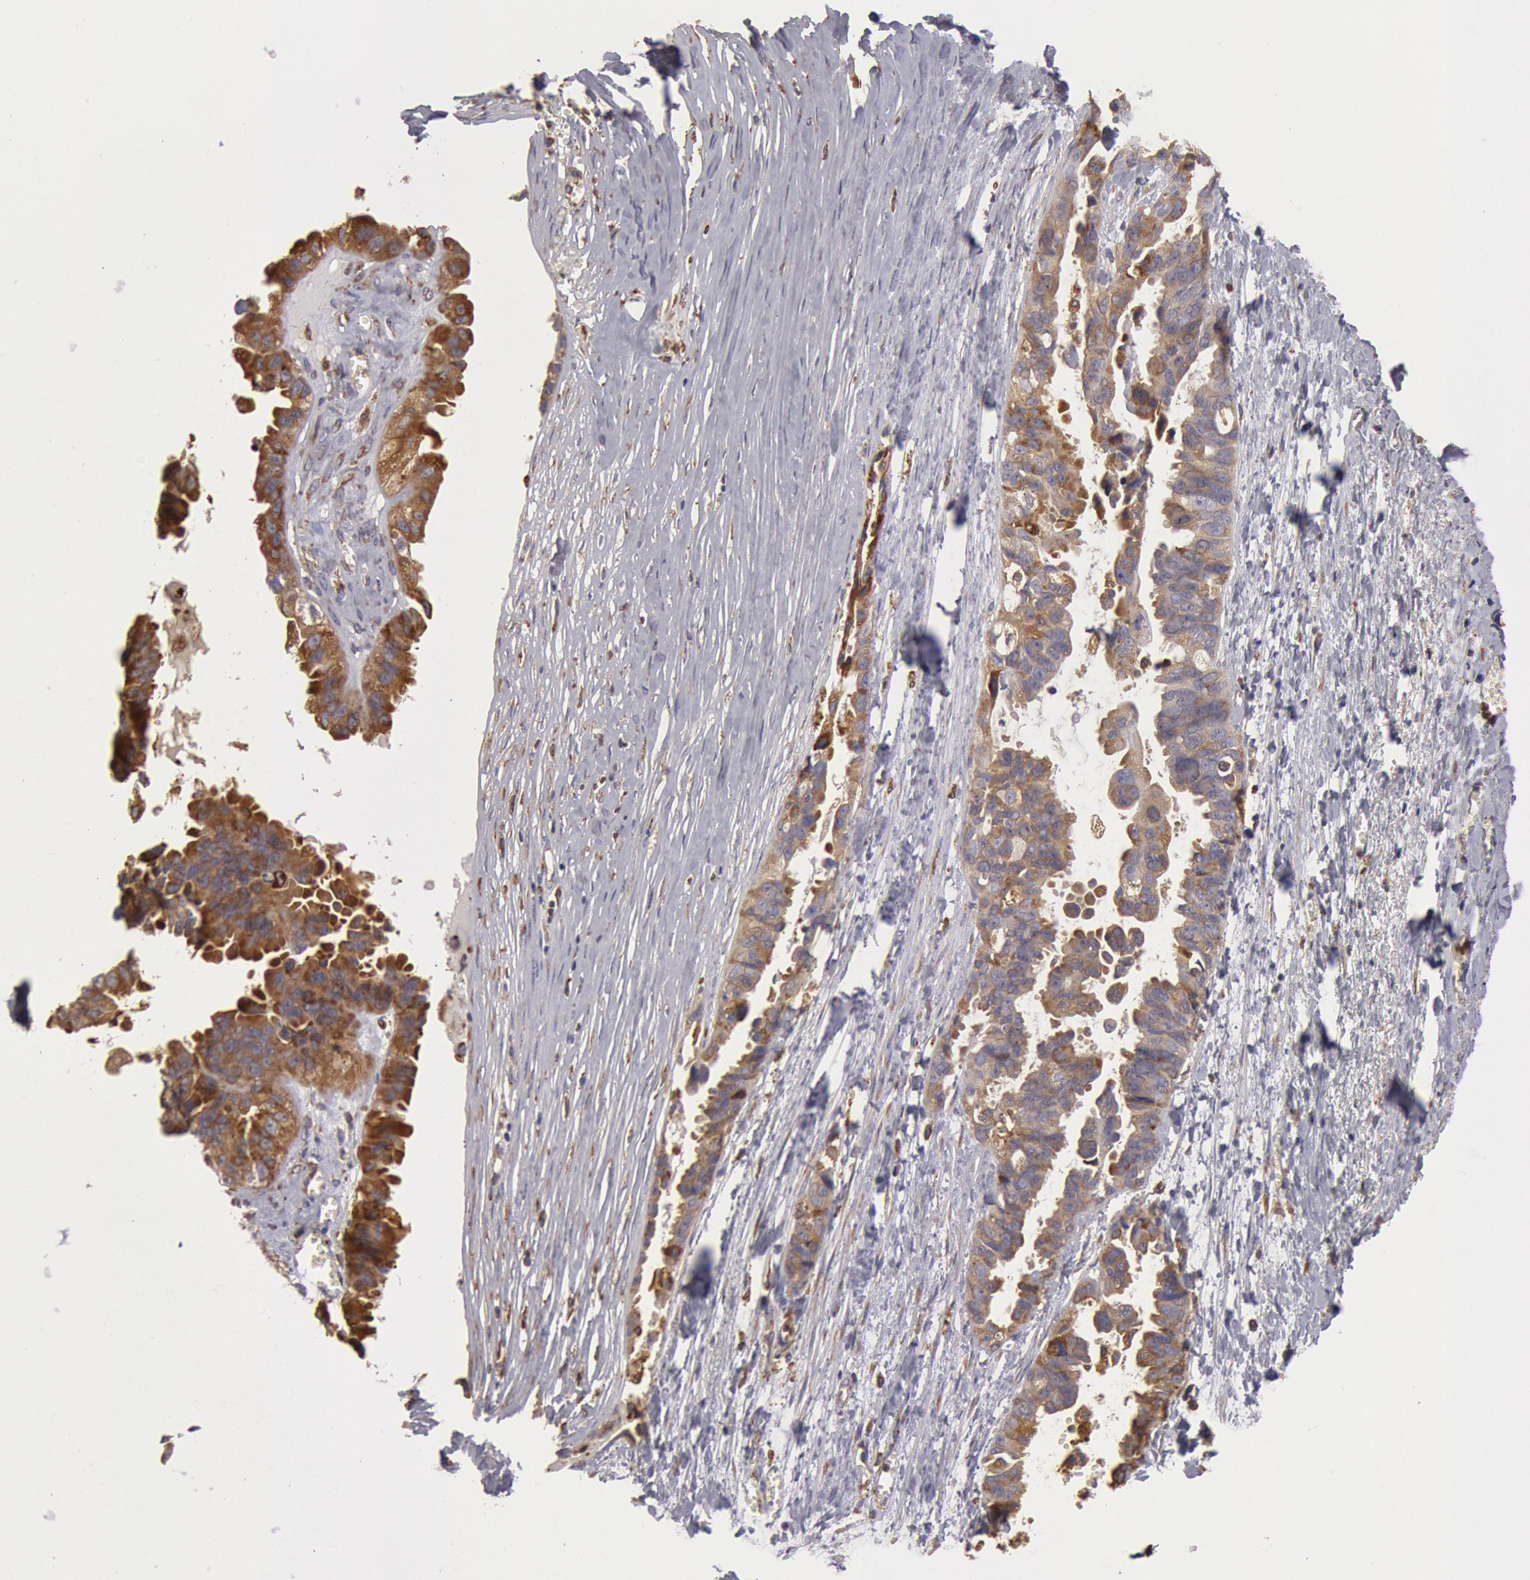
{"staining": {"intensity": "moderate", "quantity": ">75%", "location": "cytoplasmic/membranous"}, "tissue": "ovarian cancer", "cell_type": "Tumor cells", "image_type": "cancer", "snomed": [{"axis": "morphology", "description": "Carcinoma, endometroid"}, {"axis": "topography", "description": "Ovary"}], "caption": "Brown immunohistochemical staining in ovarian cancer reveals moderate cytoplasmic/membranous positivity in approximately >75% of tumor cells. The staining was performed using DAB to visualize the protein expression in brown, while the nuclei were stained in blue with hematoxylin (Magnification: 20x).", "gene": "ERP44", "patient": {"sex": "female", "age": 85}}